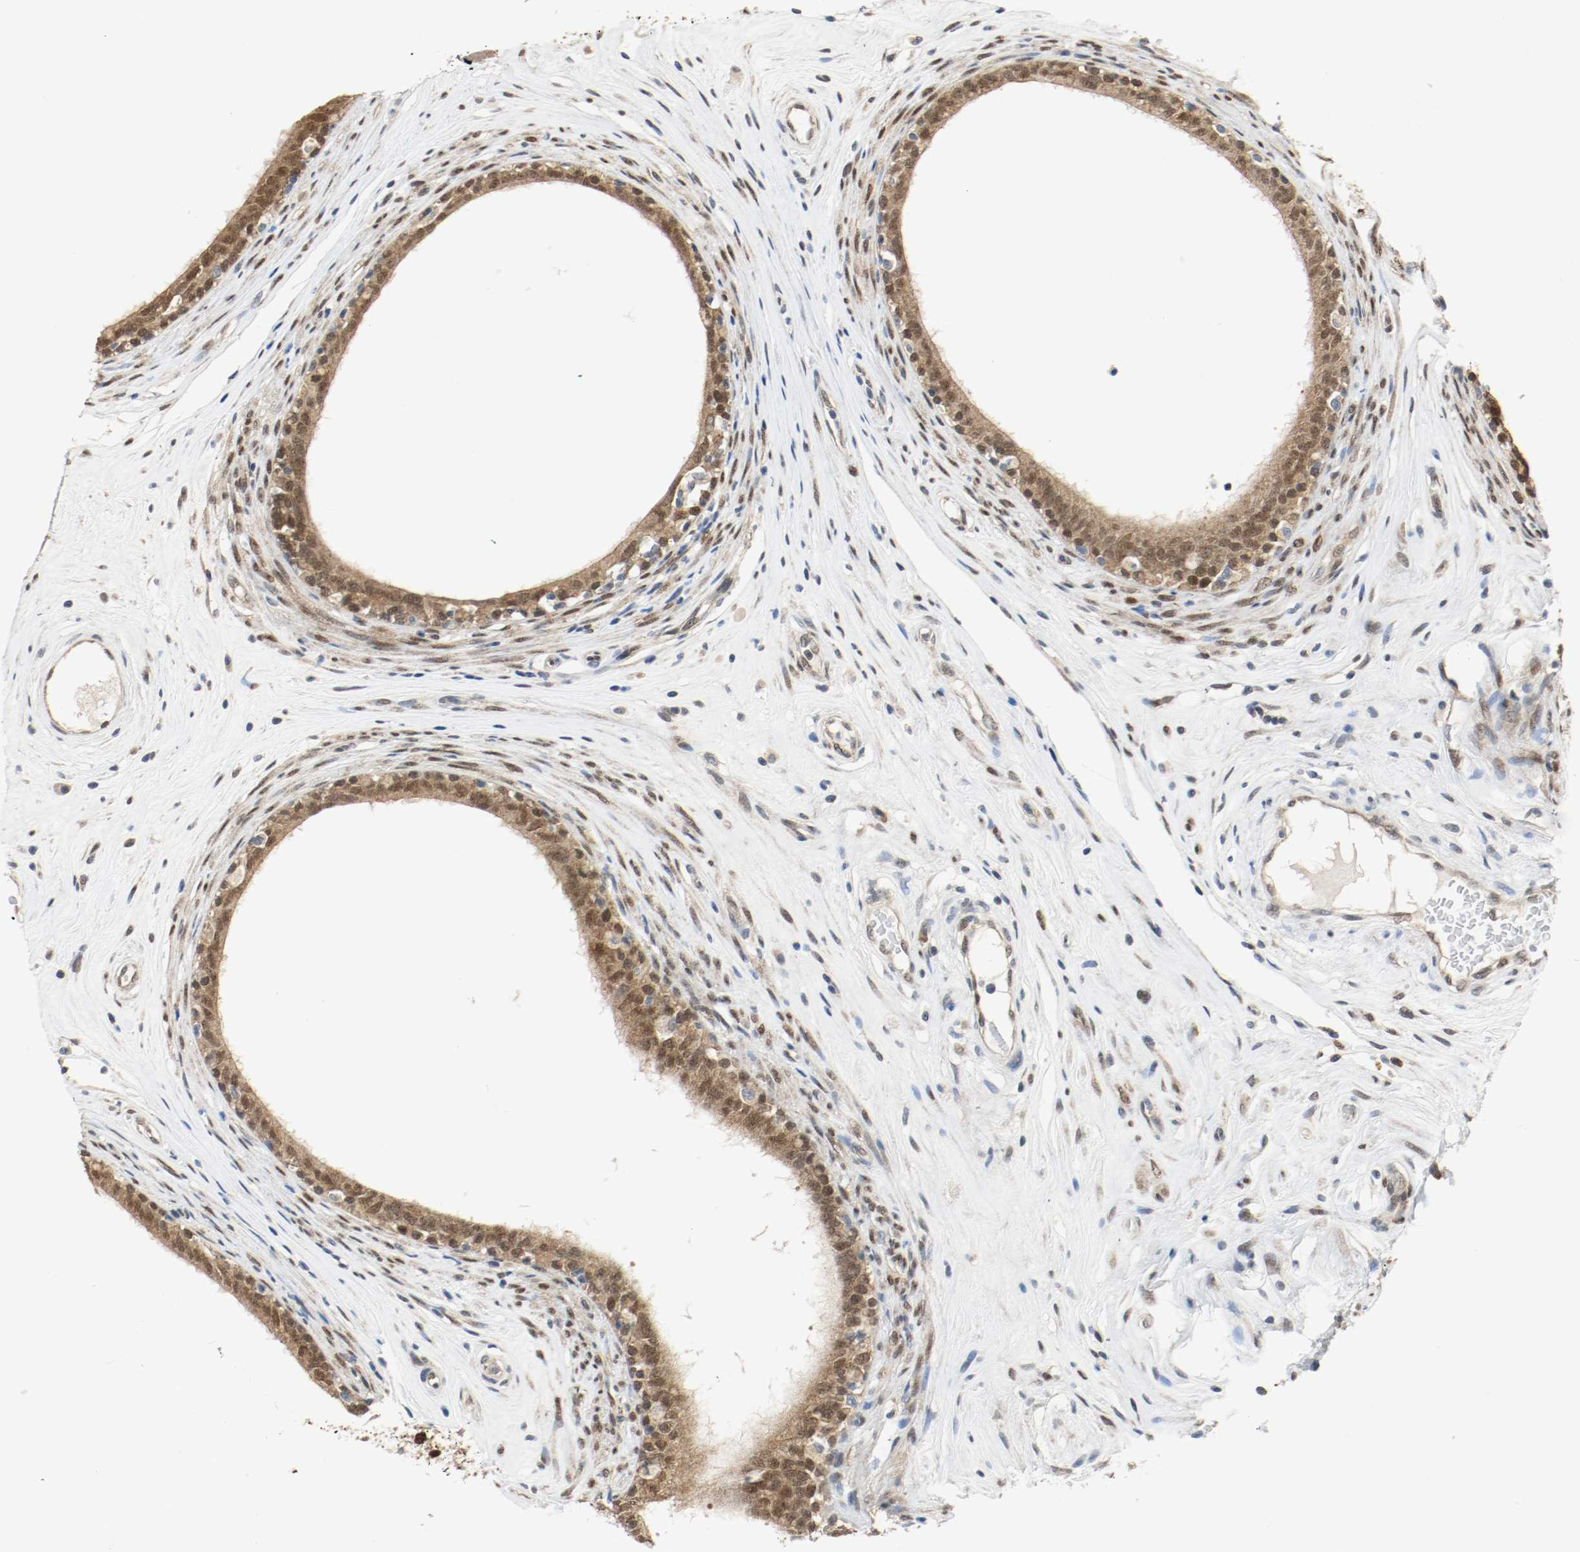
{"staining": {"intensity": "moderate", "quantity": ">75%", "location": "cytoplasmic/membranous,nuclear"}, "tissue": "epididymis", "cell_type": "Glandular cells", "image_type": "normal", "snomed": [{"axis": "morphology", "description": "Normal tissue, NOS"}, {"axis": "morphology", "description": "Inflammation, NOS"}, {"axis": "topography", "description": "Epididymis"}], "caption": "IHC of normal epididymis displays medium levels of moderate cytoplasmic/membranous,nuclear staining in approximately >75% of glandular cells. IHC stains the protein of interest in brown and the nuclei are stained blue.", "gene": "PPME1", "patient": {"sex": "male", "age": 84}}